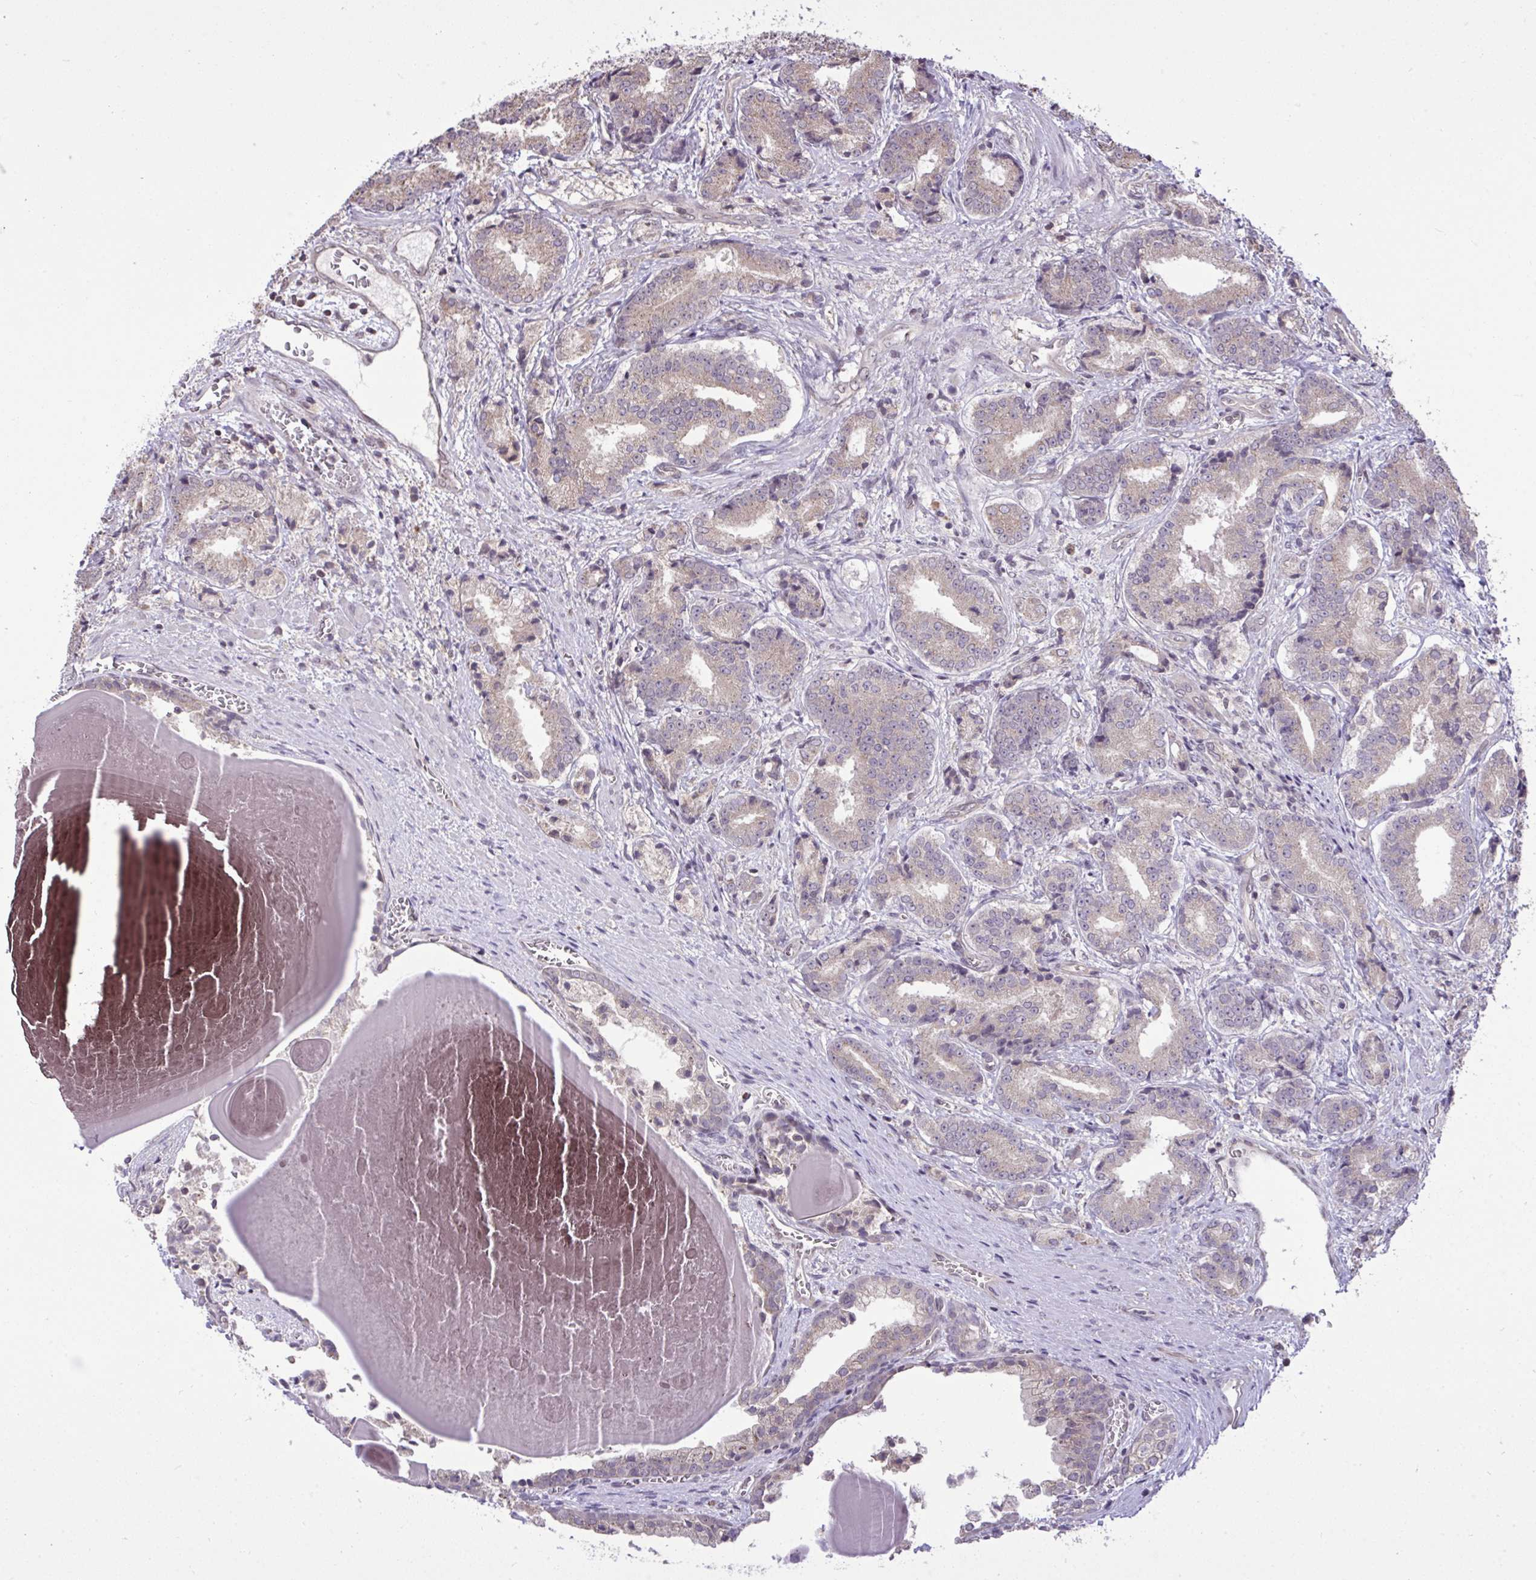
{"staining": {"intensity": "weak", "quantity": ">75%", "location": "cytoplasmic/membranous"}, "tissue": "prostate cancer", "cell_type": "Tumor cells", "image_type": "cancer", "snomed": [{"axis": "morphology", "description": "Adenocarcinoma, High grade"}, {"axis": "topography", "description": "Prostate and seminal vesicle, NOS"}], "caption": "Weak cytoplasmic/membranous expression is seen in approximately >75% of tumor cells in prostate cancer. The staining is performed using DAB (3,3'-diaminobenzidine) brown chromogen to label protein expression. The nuclei are counter-stained blue using hematoxylin.", "gene": "CYP20A1", "patient": {"sex": "male", "age": 61}}